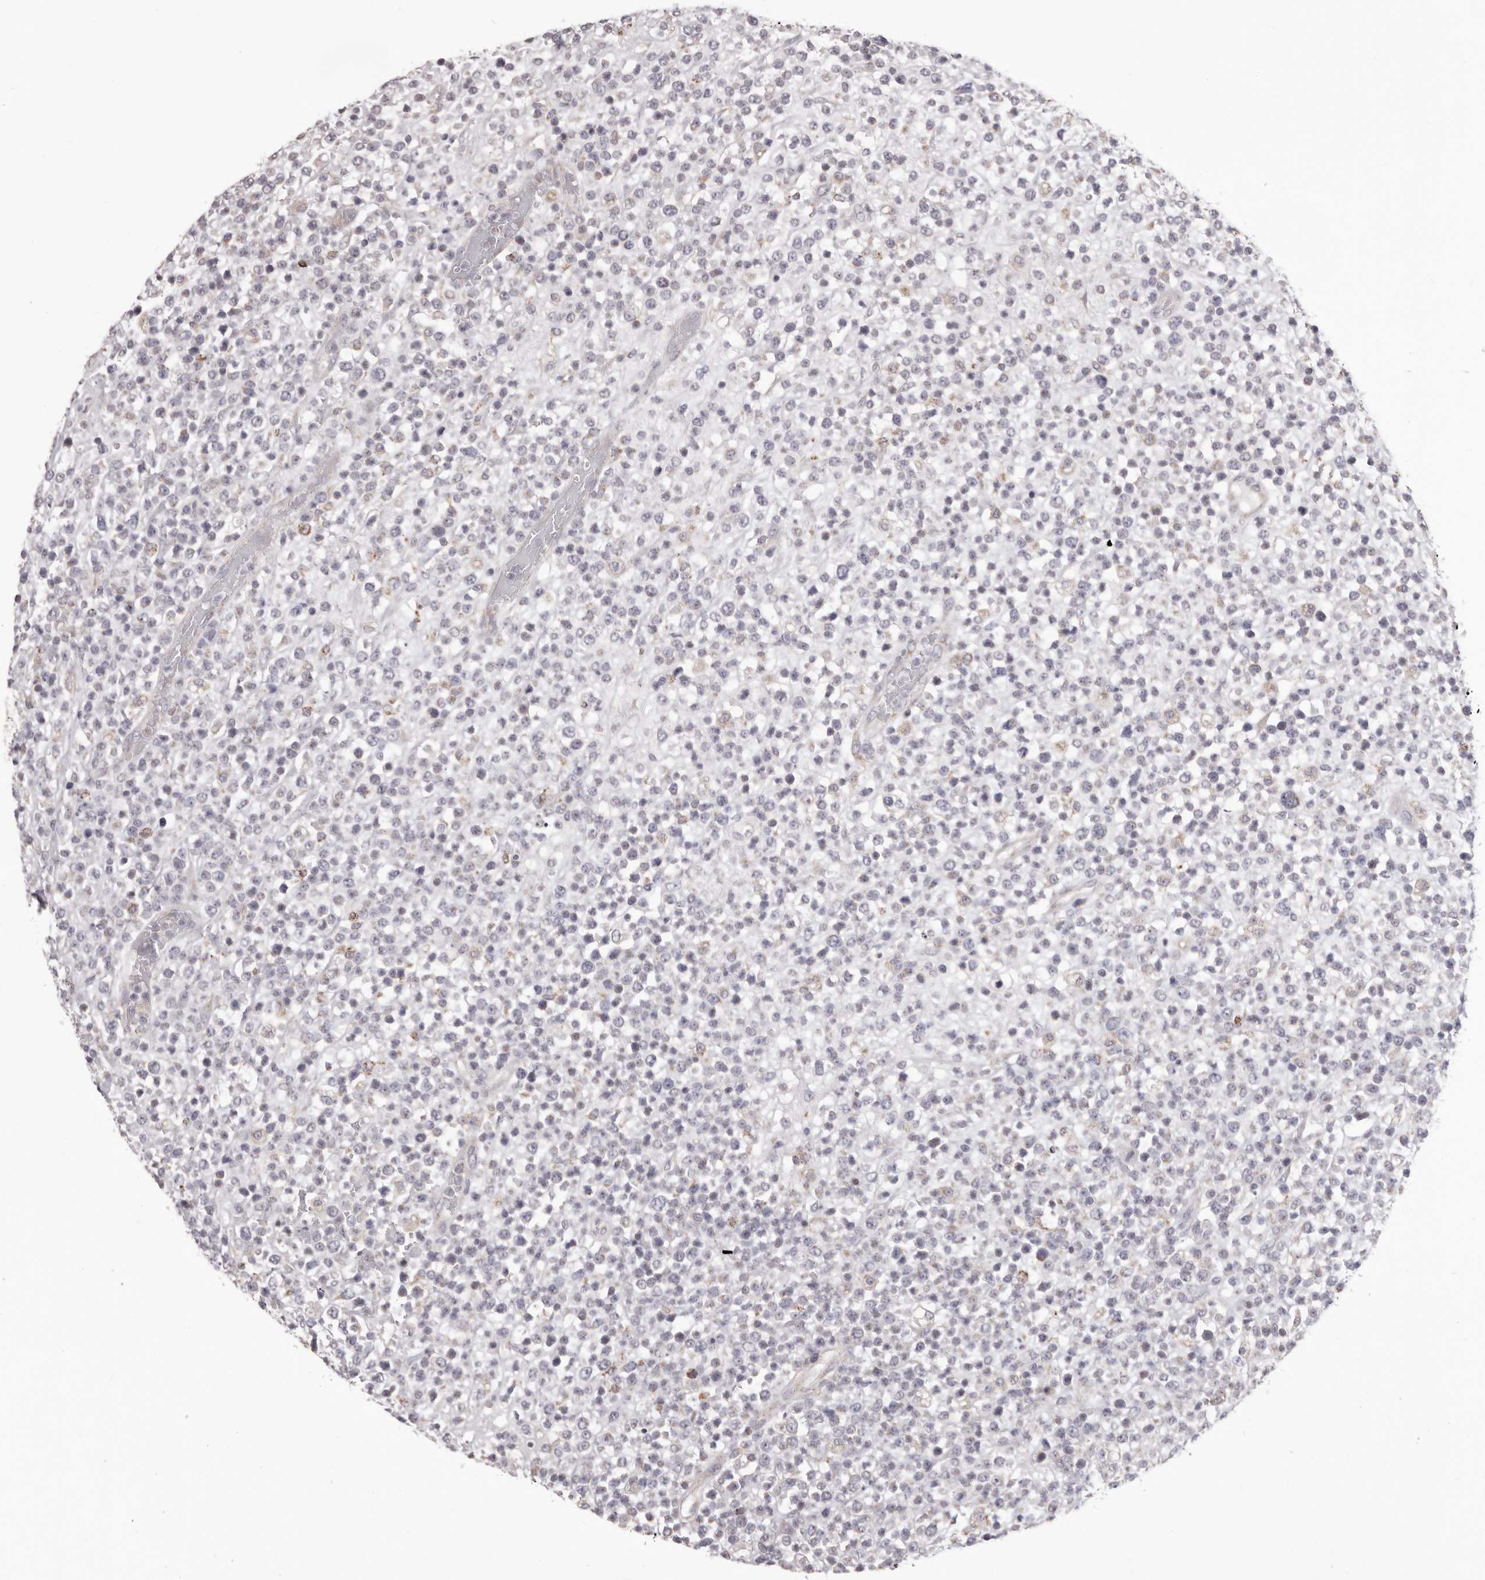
{"staining": {"intensity": "negative", "quantity": "none", "location": "none"}, "tissue": "lymphoma", "cell_type": "Tumor cells", "image_type": "cancer", "snomed": [{"axis": "morphology", "description": "Malignant lymphoma, non-Hodgkin's type, High grade"}, {"axis": "topography", "description": "Colon"}], "caption": "Immunohistochemistry histopathology image of human high-grade malignant lymphoma, non-Hodgkin's type stained for a protein (brown), which shows no expression in tumor cells.", "gene": "PRMT2", "patient": {"sex": "female", "age": 53}}